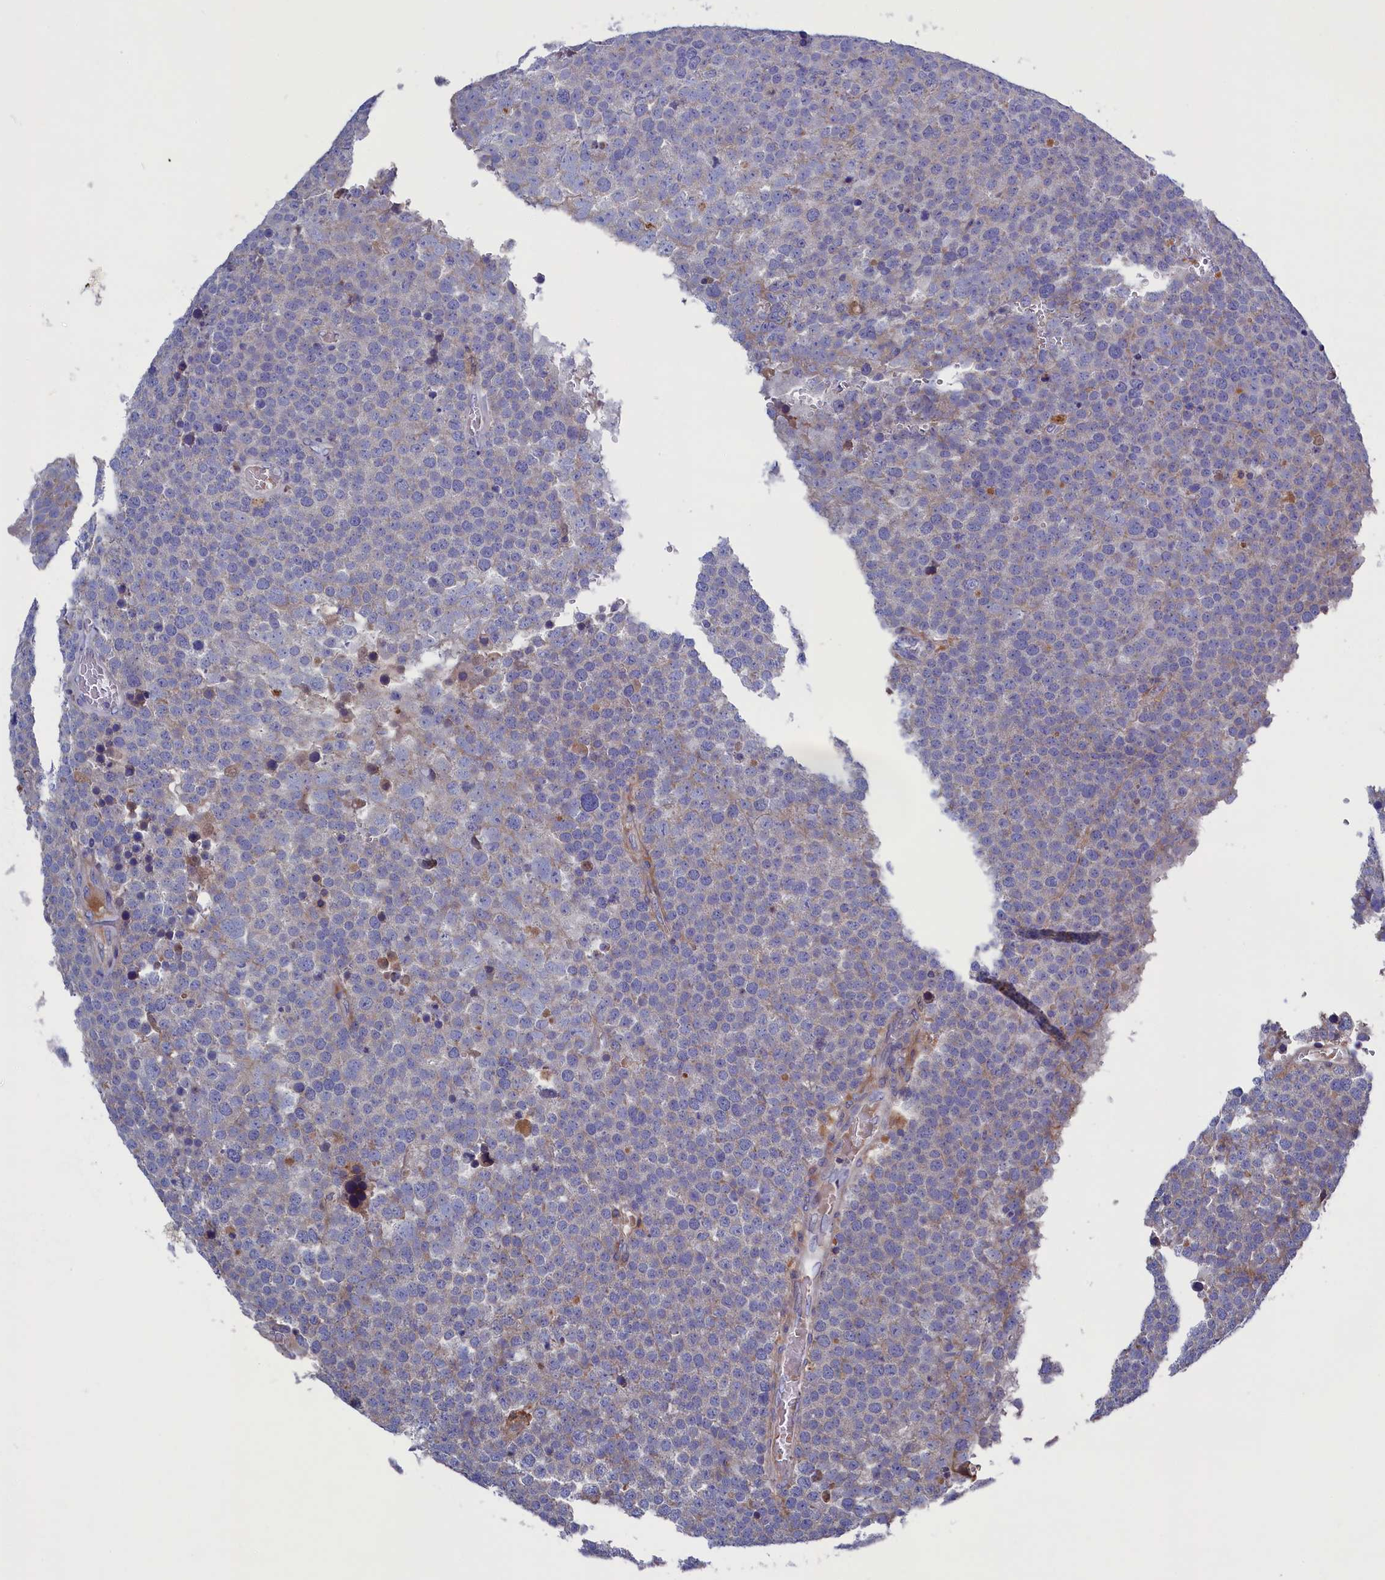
{"staining": {"intensity": "negative", "quantity": "none", "location": "none"}, "tissue": "testis cancer", "cell_type": "Tumor cells", "image_type": "cancer", "snomed": [{"axis": "morphology", "description": "Seminoma, NOS"}, {"axis": "topography", "description": "Testis"}], "caption": "DAB immunohistochemical staining of human testis cancer displays no significant positivity in tumor cells.", "gene": "GPR108", "patient": {"sex": "male", "age": 71}}